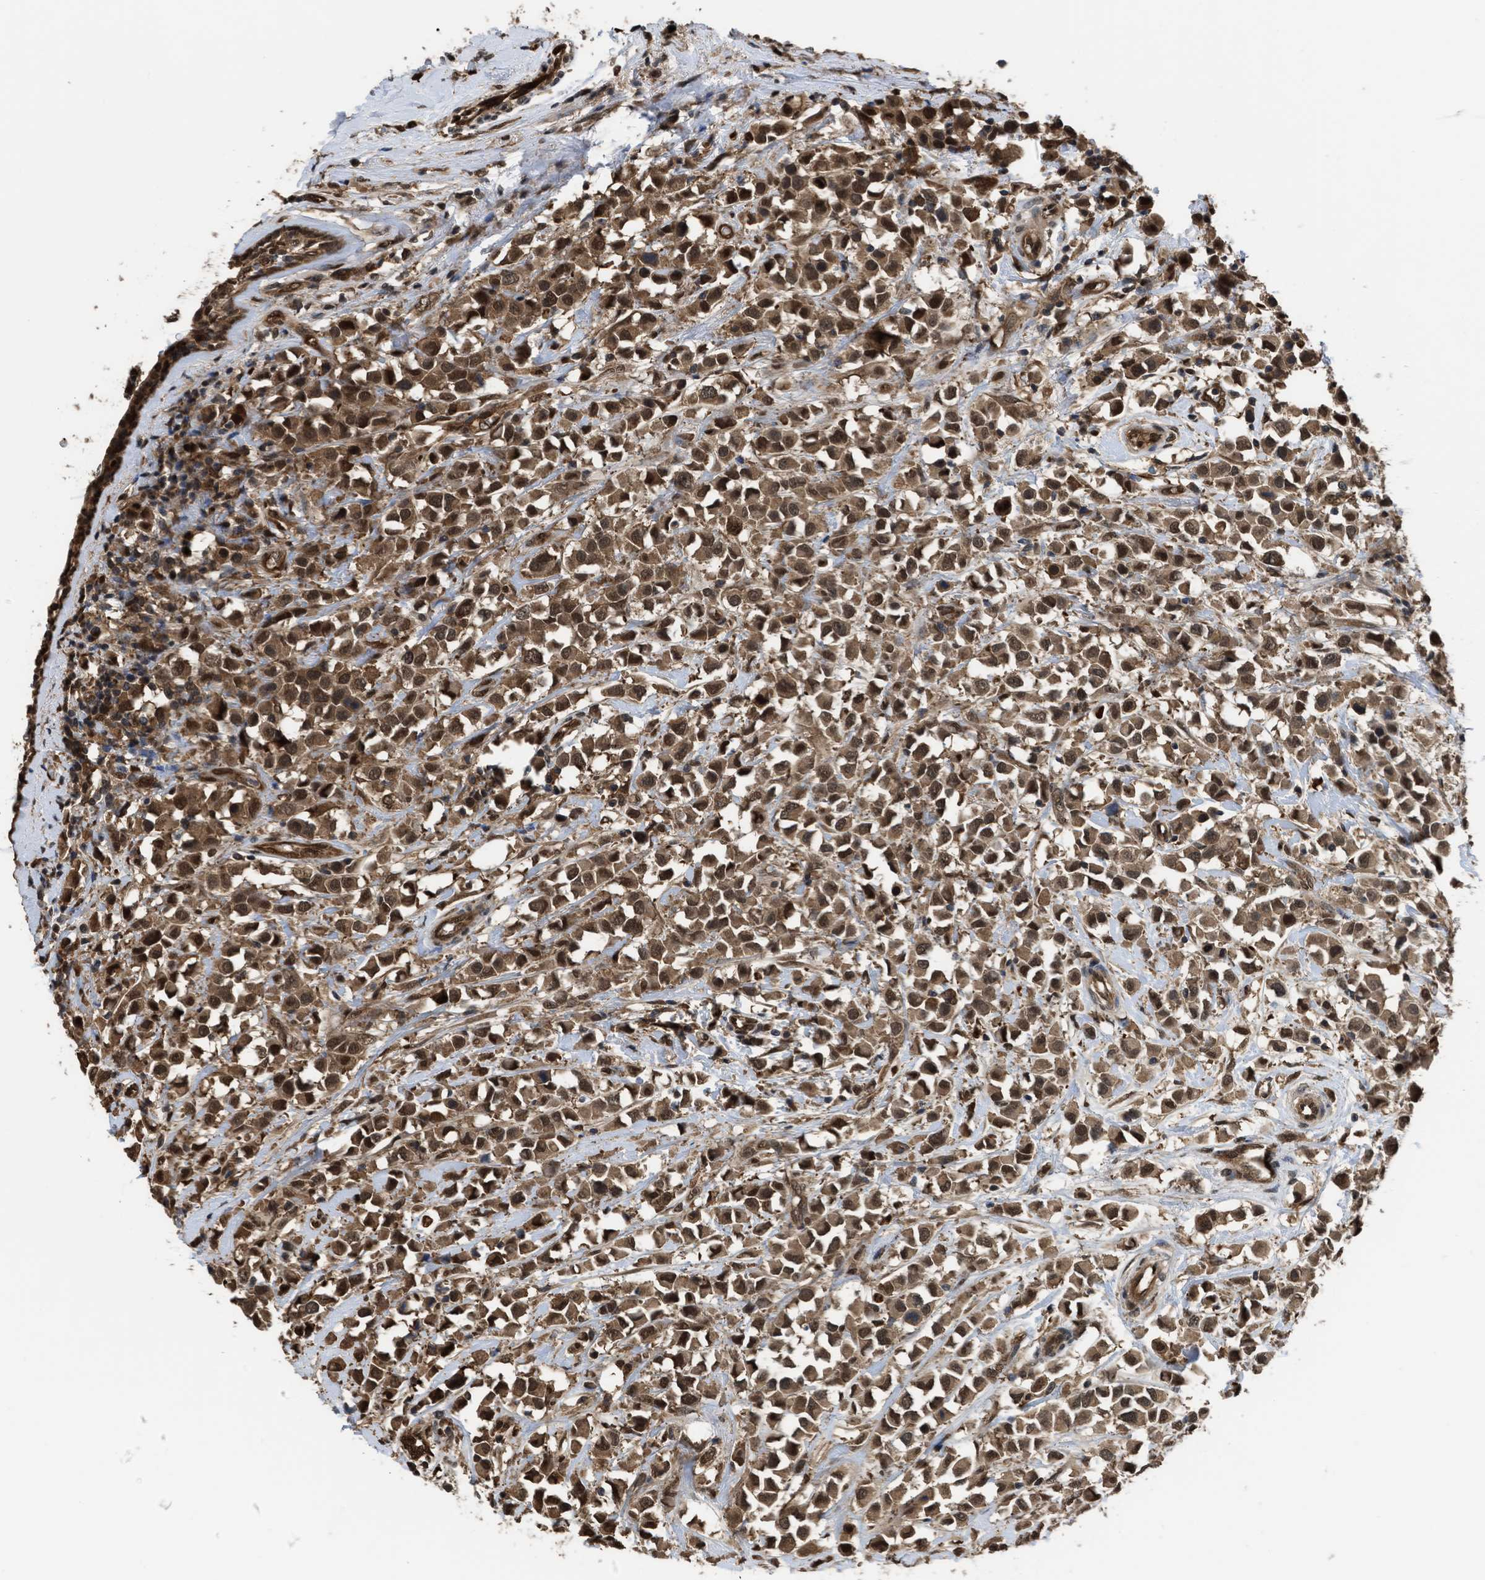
{"staining": {"intensity": "moderate", "quantity": ">75%", "location": "cytoplasmic/membranous,nuclear"}, "tissue": "breast cancer", "cell_type": "Tumor cells", "image_type": "cancer", "snomed": [{"axis": "morphology", "description": "Duct carcinoma"}, {"axis": "topography", "description": "Breast"}], "caption": "Immunohistochemical staining of human infiltrating ductal carcinoma (breast) shows moderate cytoplasmic/membranous and nuclear protein expression in approximately >75% of tumor cells.", "gene": "YWHAG", "patient": {"sex": "female", "age": 61}}